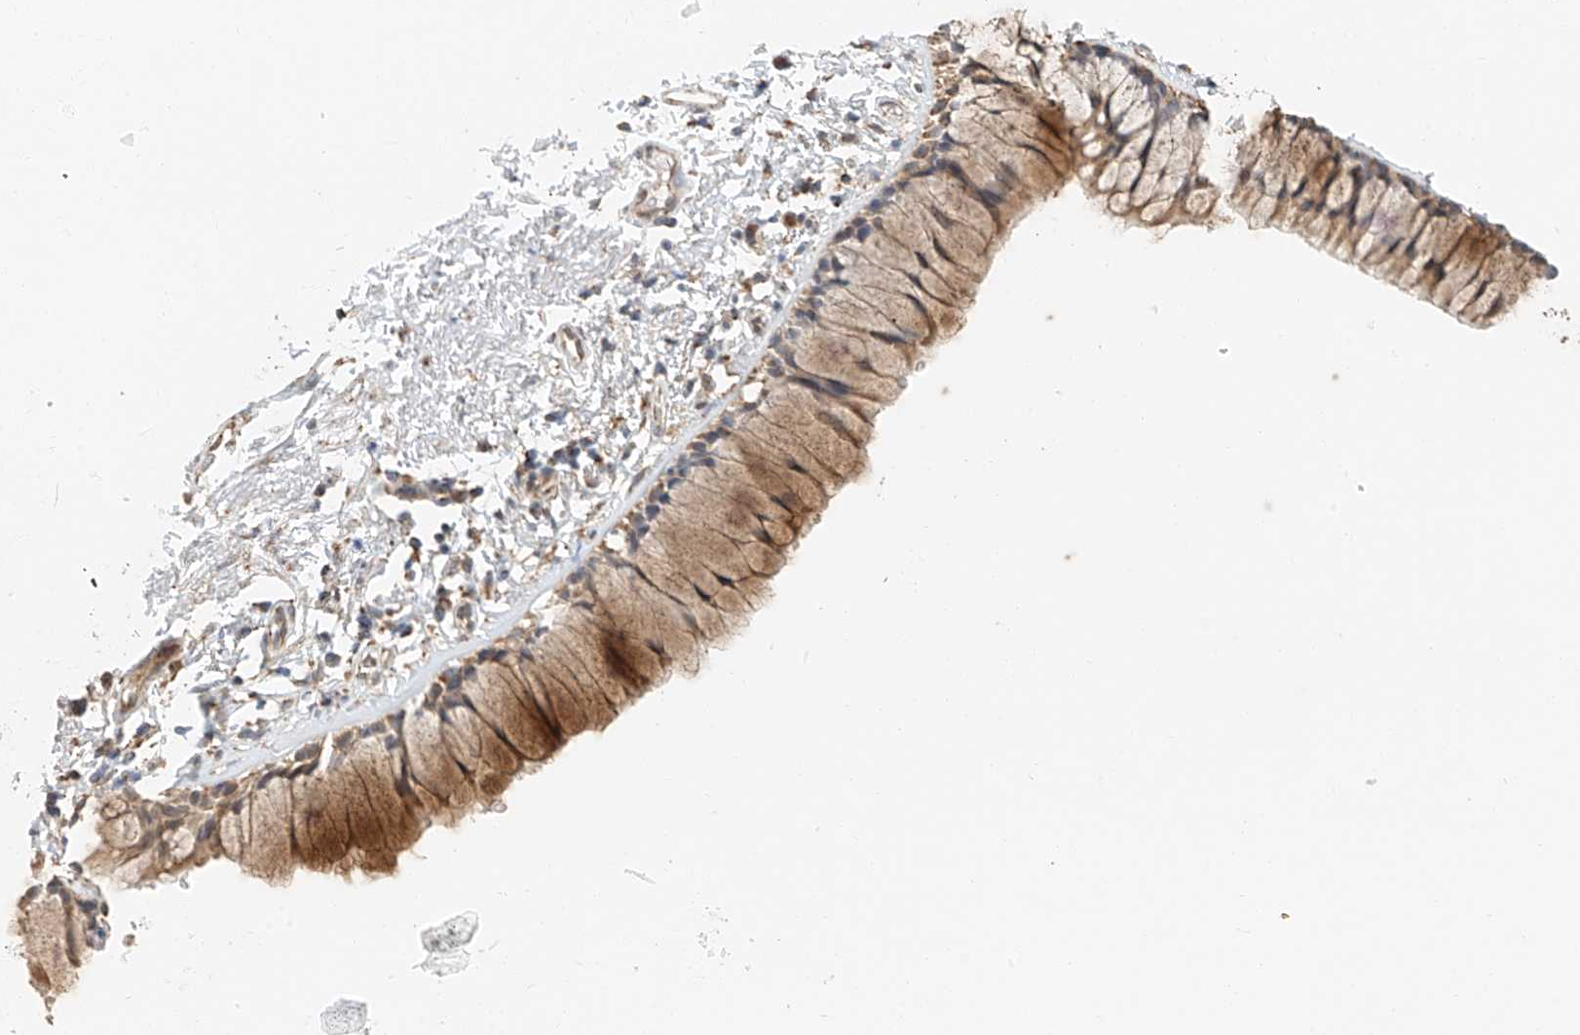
{"staining": {"intensity": "moderate", "quantity": ">75%", "location": "cytoplasmic/membranous"}, "tissue": "bronchus", "cell_type": "Respiratory epithelial cells", "image_type": "normal", "snomed": [{"axis": "morphology", "description": "Normal tissue, NOS"}, {"axis": "topography", "description": "Cartilage tissue"}, {"axis": "topography", "description": "Bronchus"}], "caption": "IHC (DAB (3,3'-diaminobenzidine)) staining of normal bronchus reveals moderate cytoplasmic/membranous protein positivity in approximately >75% of respiratory epithelial cells.", "gene": "YIPF7", "patient": {"sex": "female", "age": 73}}